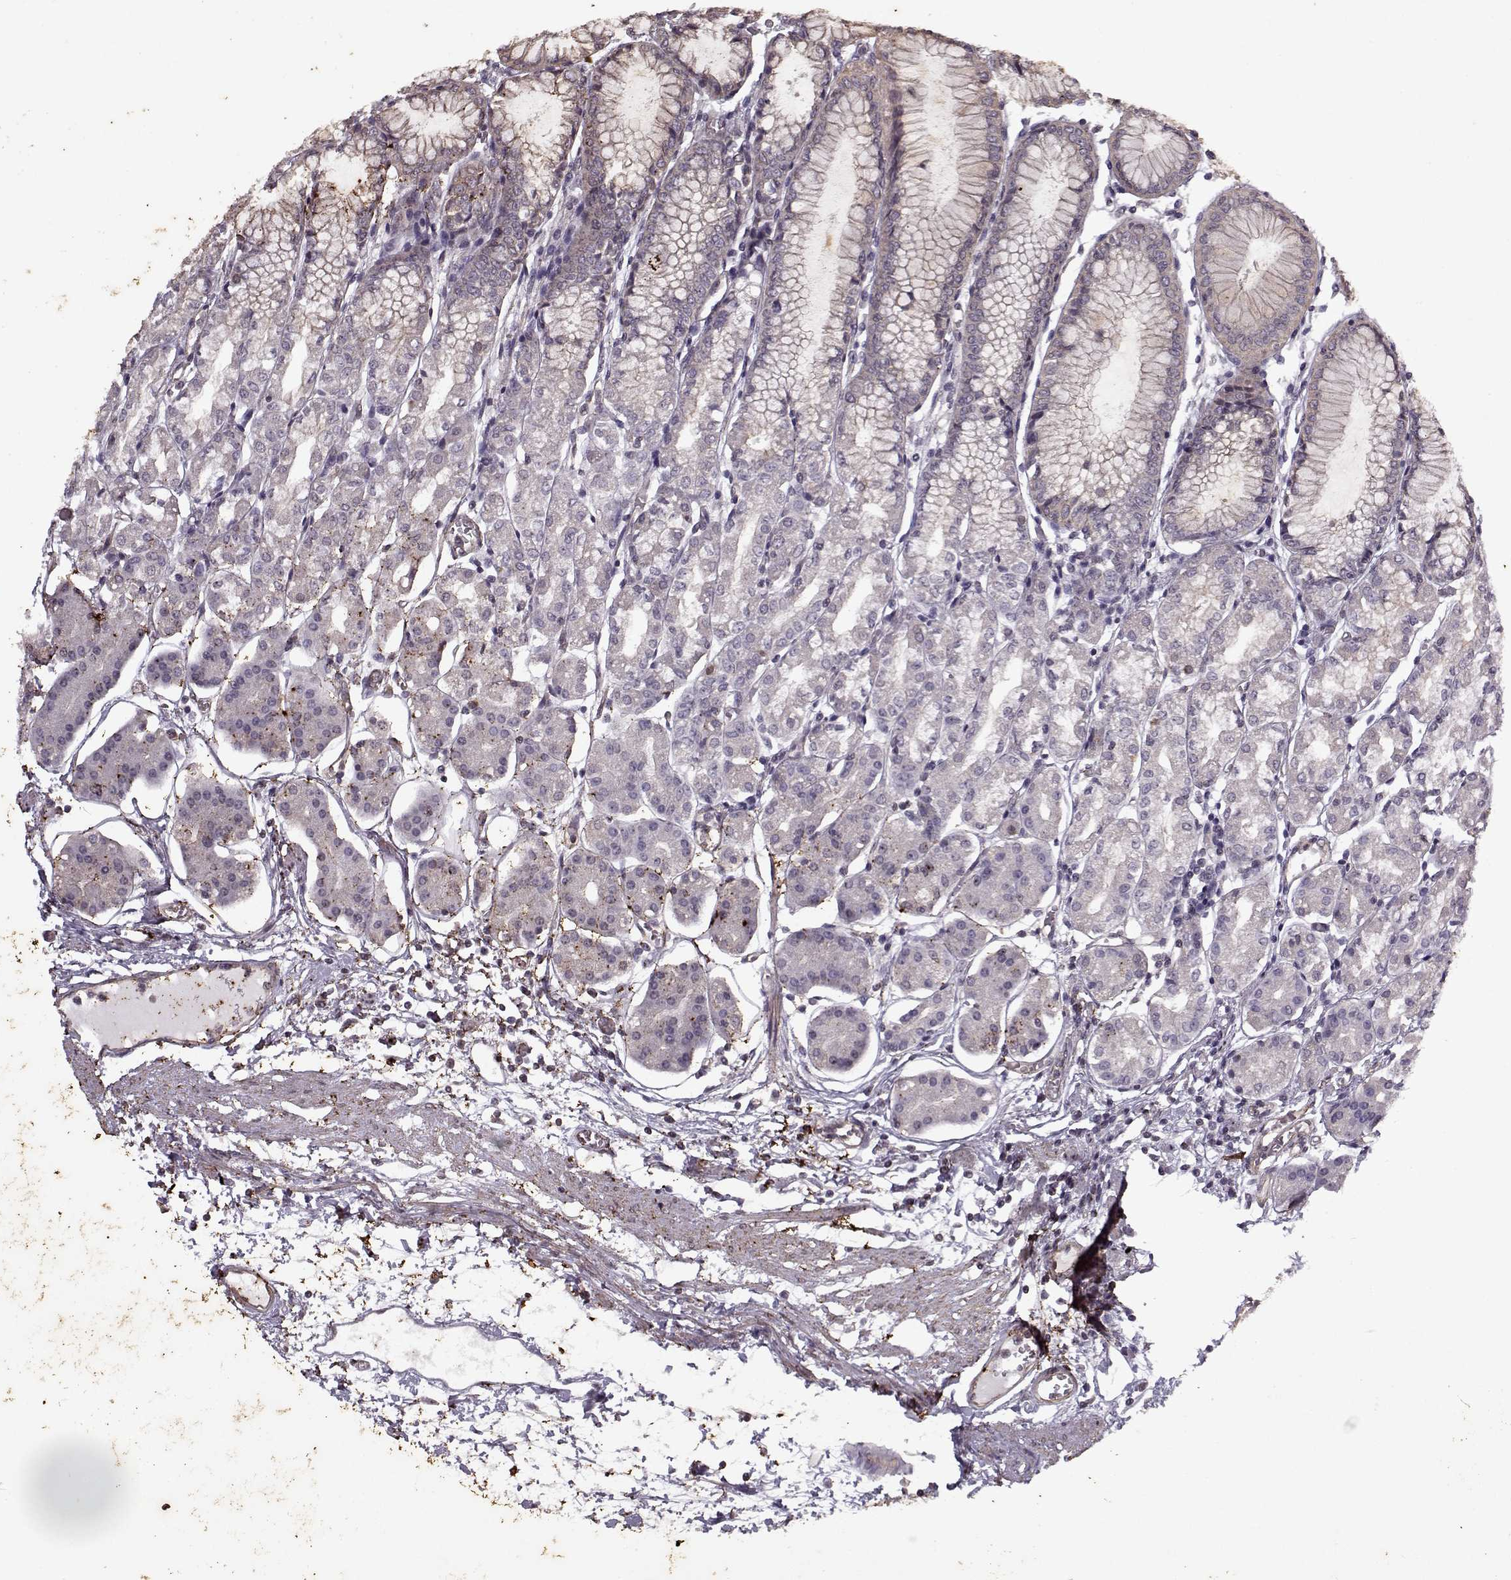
{"staining": {"intensity": "weak", "quantity": ">75%", "location": "cytoplasmic/membranous"}, "tissue": "stomach", "cell_type": "Glandular cells", "image_type": "normal", "snomed": [{"axis": "morphology", "description": "Normal tissue, NOS"}, {"axis": "topography", "description": "Skeletal muscle"}, {"axis": "topography", "description": "Stomach"}], "caption": "This micrograph demonstrates immunohistochemistry staining of benign human stomach, with low weak cytoplasmic/membranous positivity in approximately >75% of glandular cells.", "gene": "KRT9", "patient": {"sex": "female", "age": 57}}